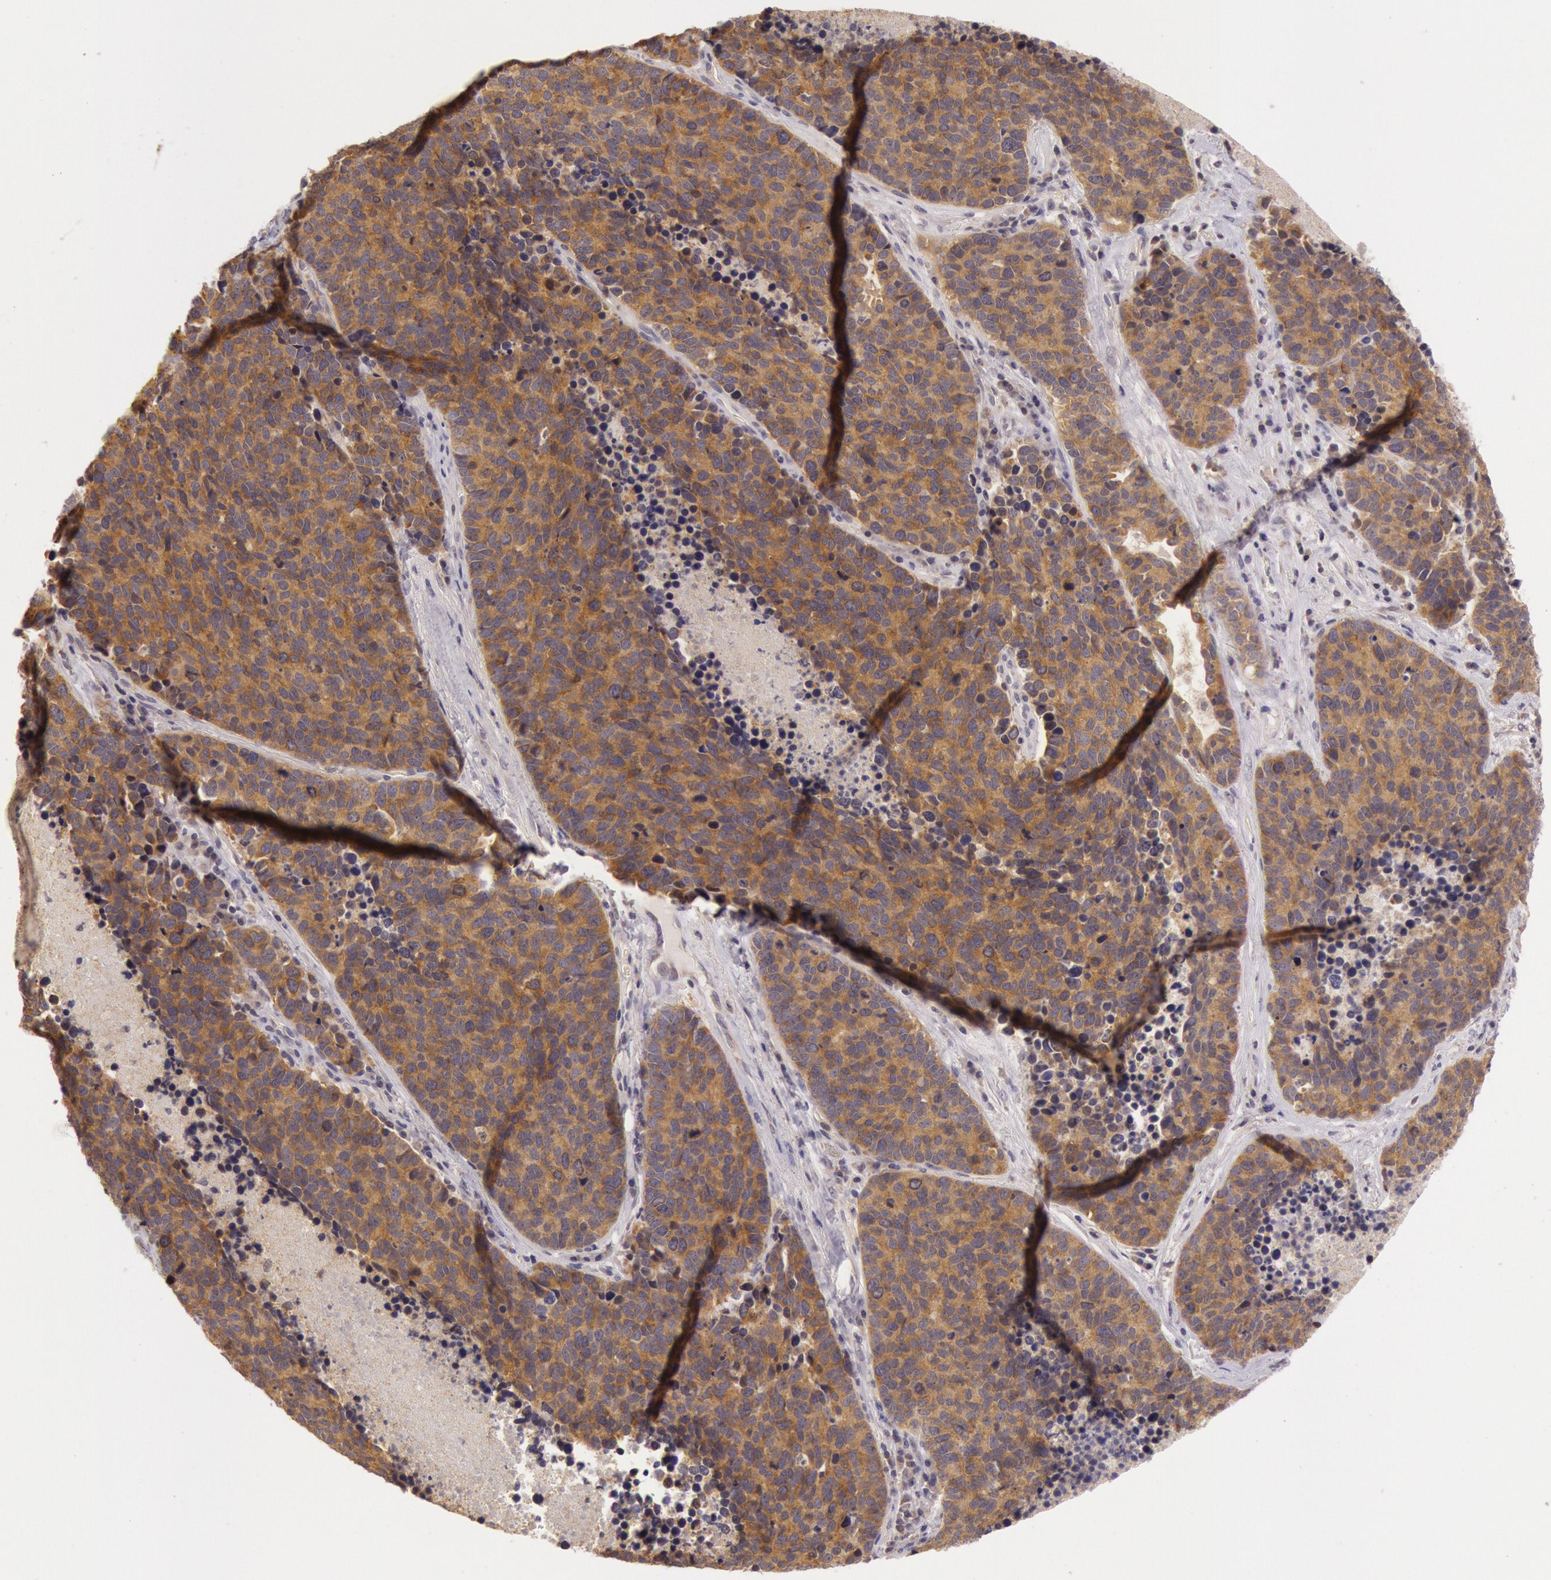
{"staining": {"intensity": "strong", "quantity": ">75%", "location": "cytoplasmic/membranous"}, "tissue": "lung cancer", "cell_type": "Tumor cells", "image_type": "cancer", "snomed": [{"axis": "morphology", "description": "Neoplasm, malignant, NOS"}, {"axis": "topography", "description": "Lung"}], "caption": "Immunohistochemical staining of human neoplasm (malignant) (lung) exhibits strong cytoplasmic/membranous protein staining in about >75% of tumor cells.", "gene": "CDK16", "patient": {"sex": "female", "age": 75}}